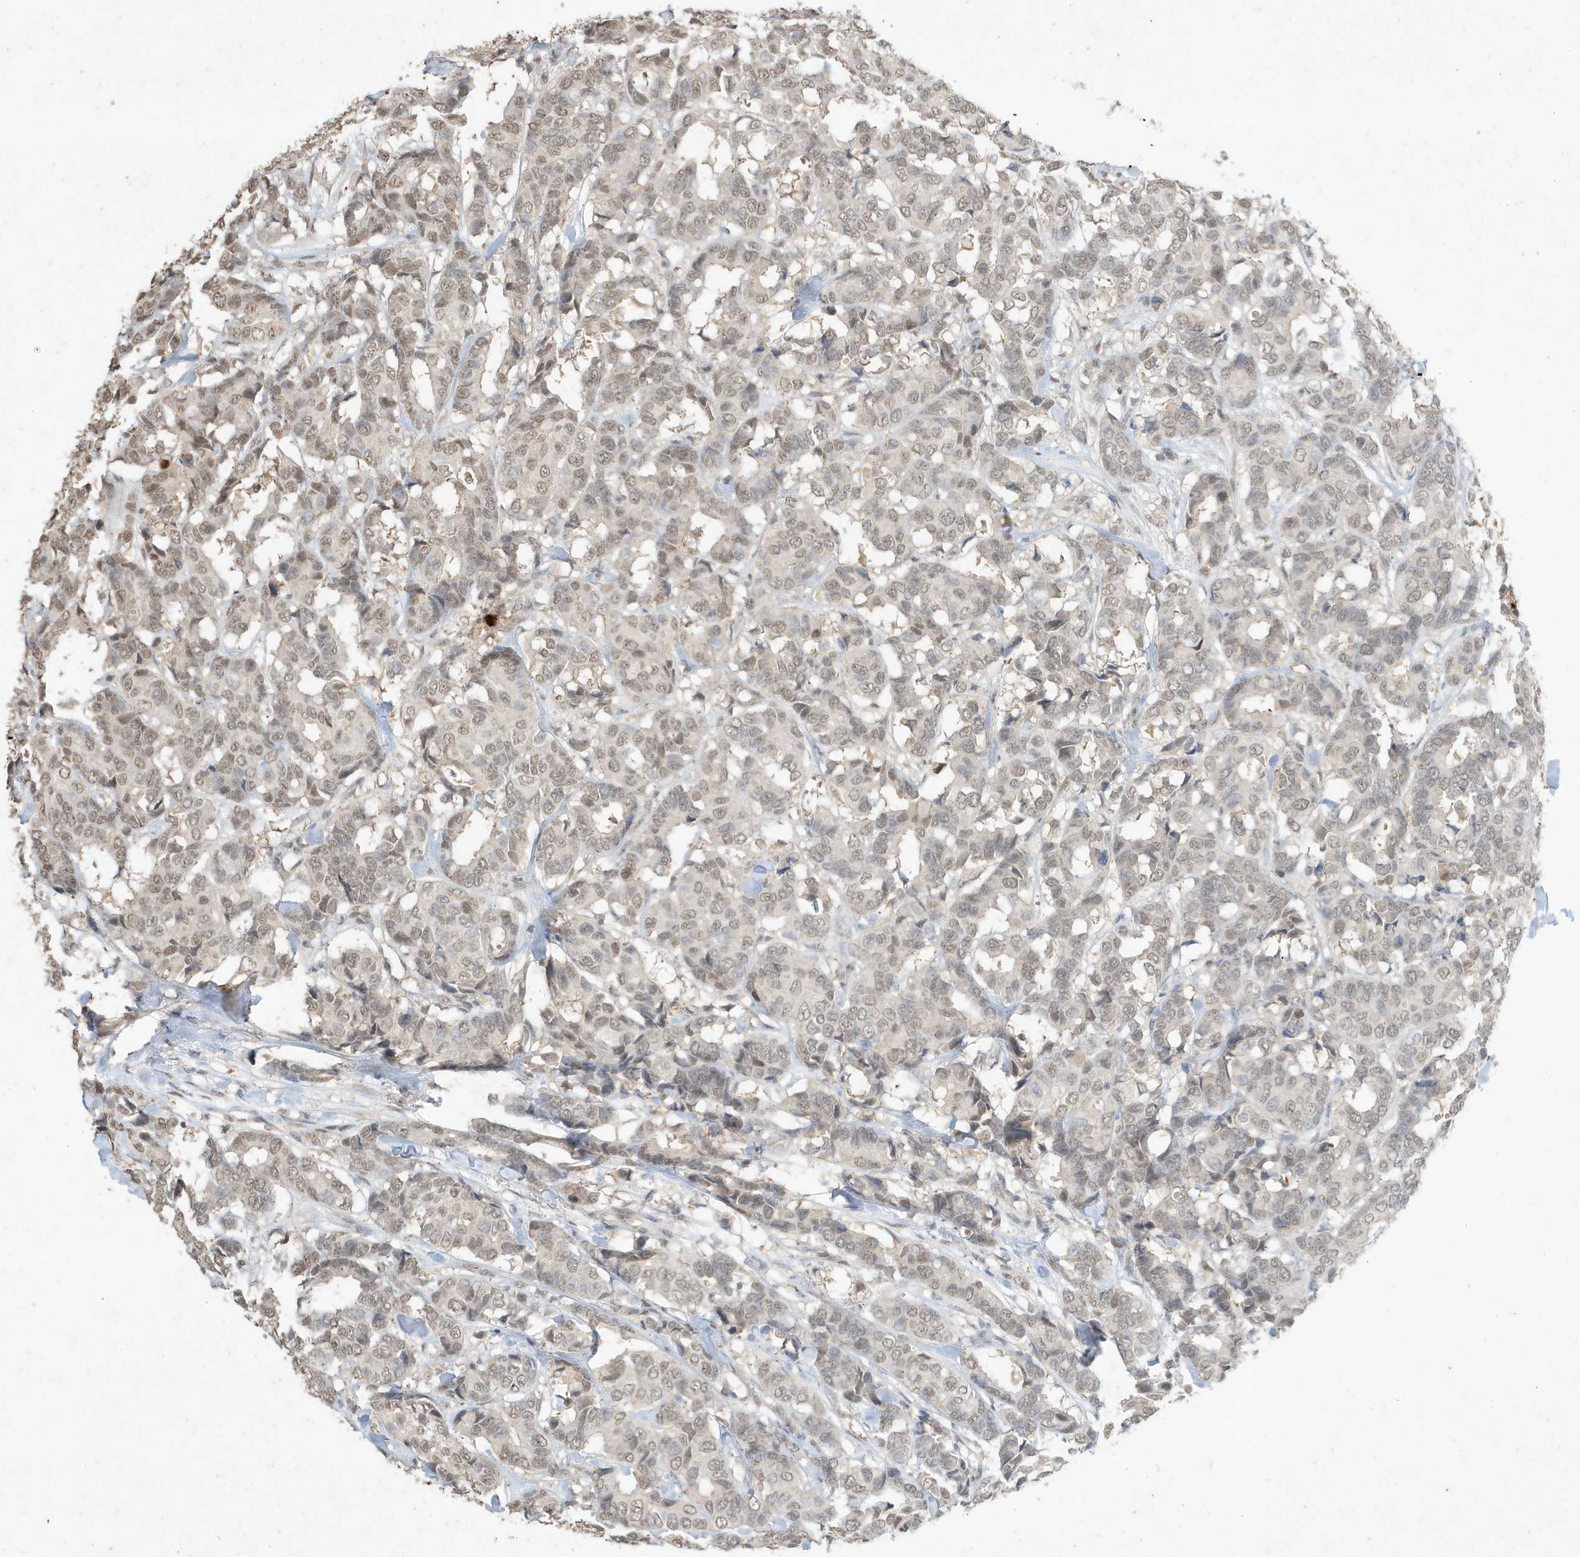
{"staining": {"intensity": "weak", "quantity": ">75%", "location": "nuclear"}, "tissue": "breast cancer", "cell_type": "Tumor cells", "image_type": "cancer", "snomed": [{"axis": "morphology", "description": "Duct carcinoma"}, {"axis": "topography", "description": "Breast"}], "caption": "IHC staining of breast infiltrating ductal carcinoma, which demonstrates low levels of weak nuclear positivity in about >75% of tumor cells indicating weak nuclear protein staining. The staining was performed using DAB (brown) for protein detection and nuclei were counterstained in hematoxylin (blue).", "gene": "DEFA1", "patient": {"sex": "female", "age": 87}}